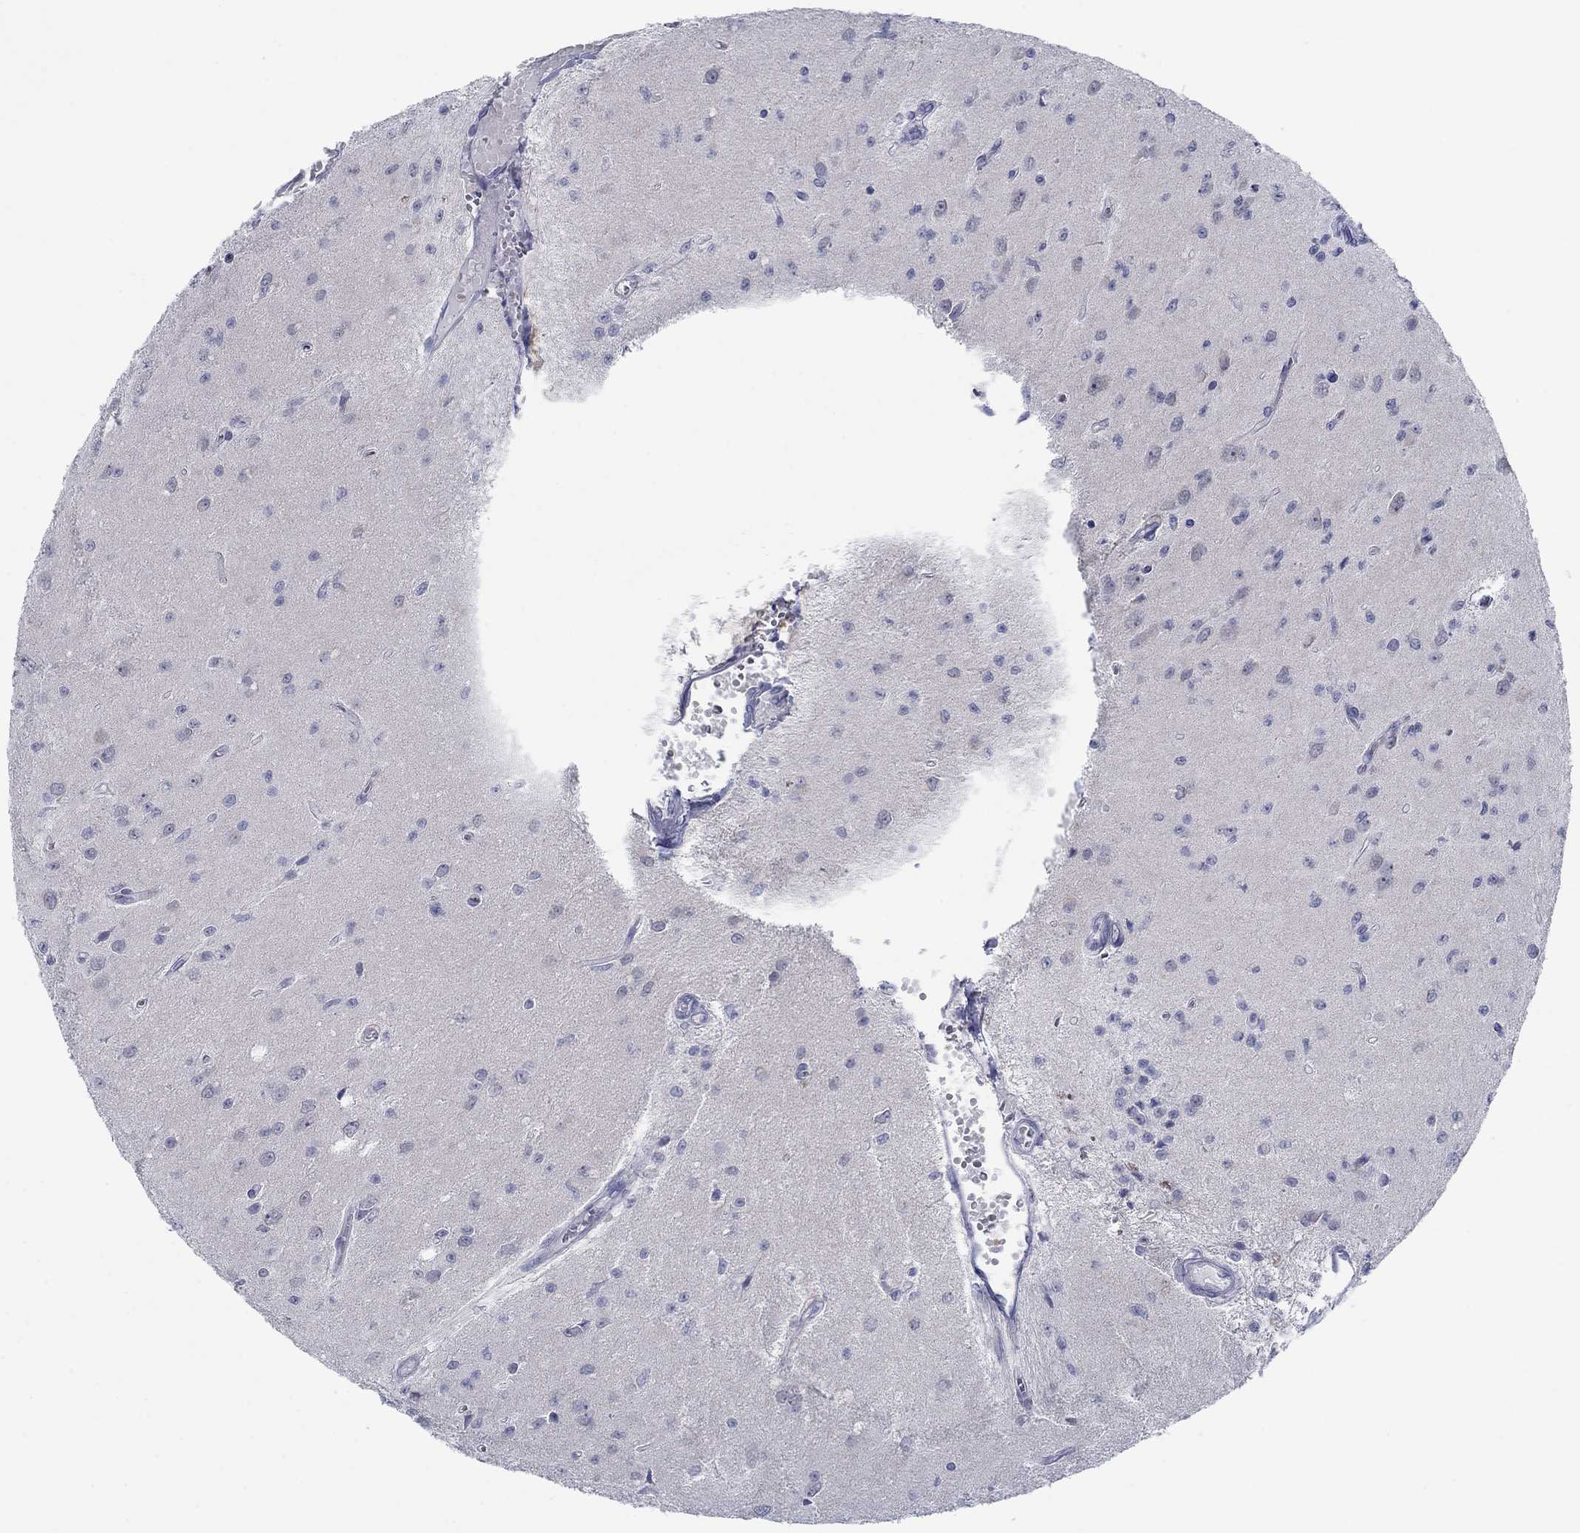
{"staining": {"intensity": "negative", "quantity": "none", "location": "none"}, "tissue": "glioma", "cell_type": "Tumor cells", "image_type": "cancer", "snomed": [{"axis": "morphology", "description": "Glioma, malignant, Low grade"}, {"axis": "topography", "description": "Brain"}], "caption": "DAB (3,3'-diaminobenzidine) immunohistochemical staining of malignant glioma (low-grade) demonstrates no significant expression in tumor cells.", "gene": "DNAL1", "patient": {"sex": "female", "age": 45}}